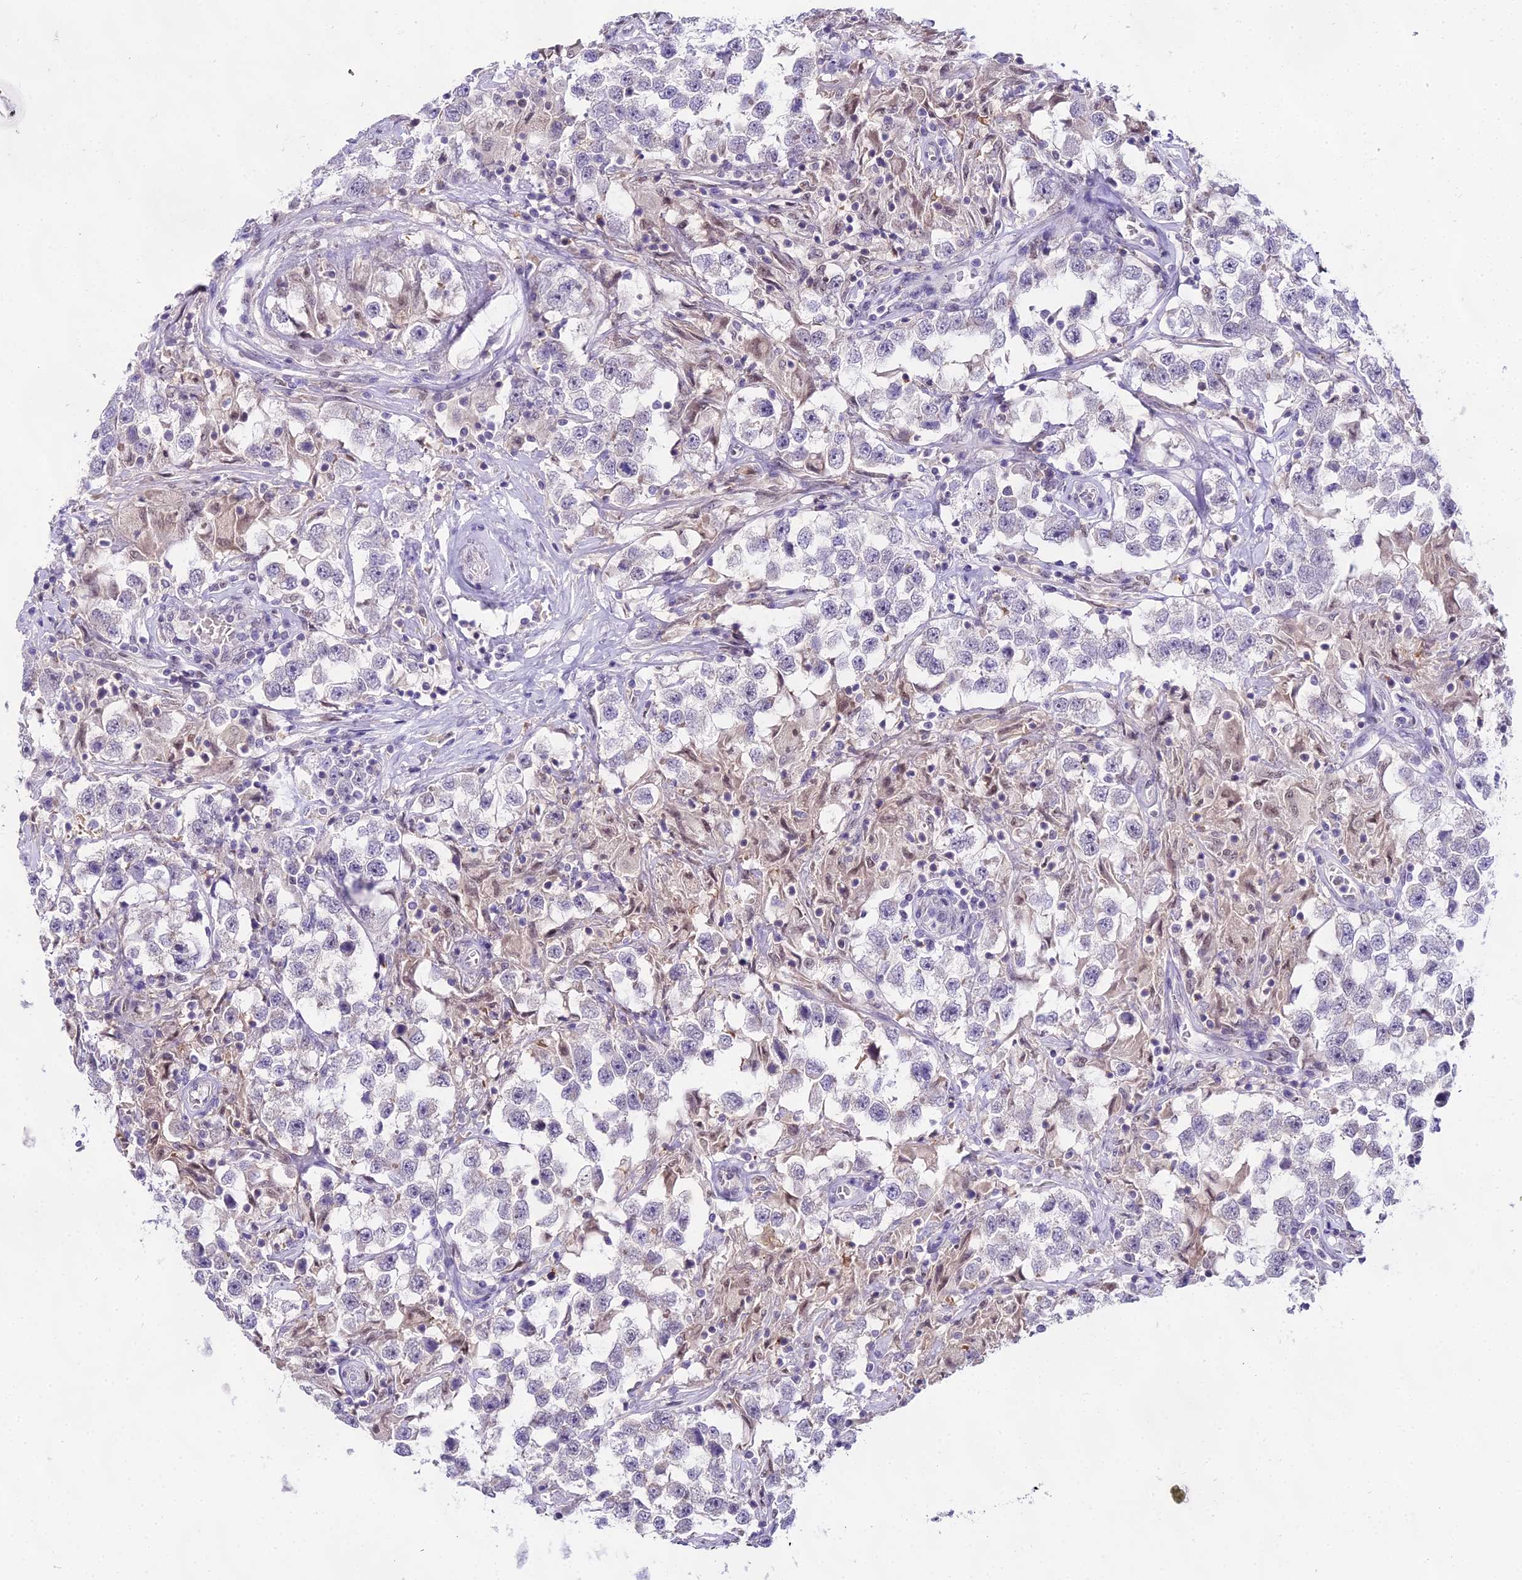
{"staining": {"intensity": "negative", "quantity": "none", "location": "none"}, "tissue": "testis cancer", "cell_type": "Tumor cells", "image_type": "cancer", "snomed": [{"axis": "morphology", "description": "Seminoma, NOS"}, {"axis": "topography", "description": "Testis"}], "caption": "High magnification brightfield microscopy of seminoma (testis) stained with DAB (3,3'-diaminobenzidine) (brown) and counterstained with hematoxylin (blue): tumor cells show no significant positivity. (Immunohistochemistry, brightfield microscopy, high magnification).", "gene": "MAT2A", "patient": {"sex": "male", "age": 46}}